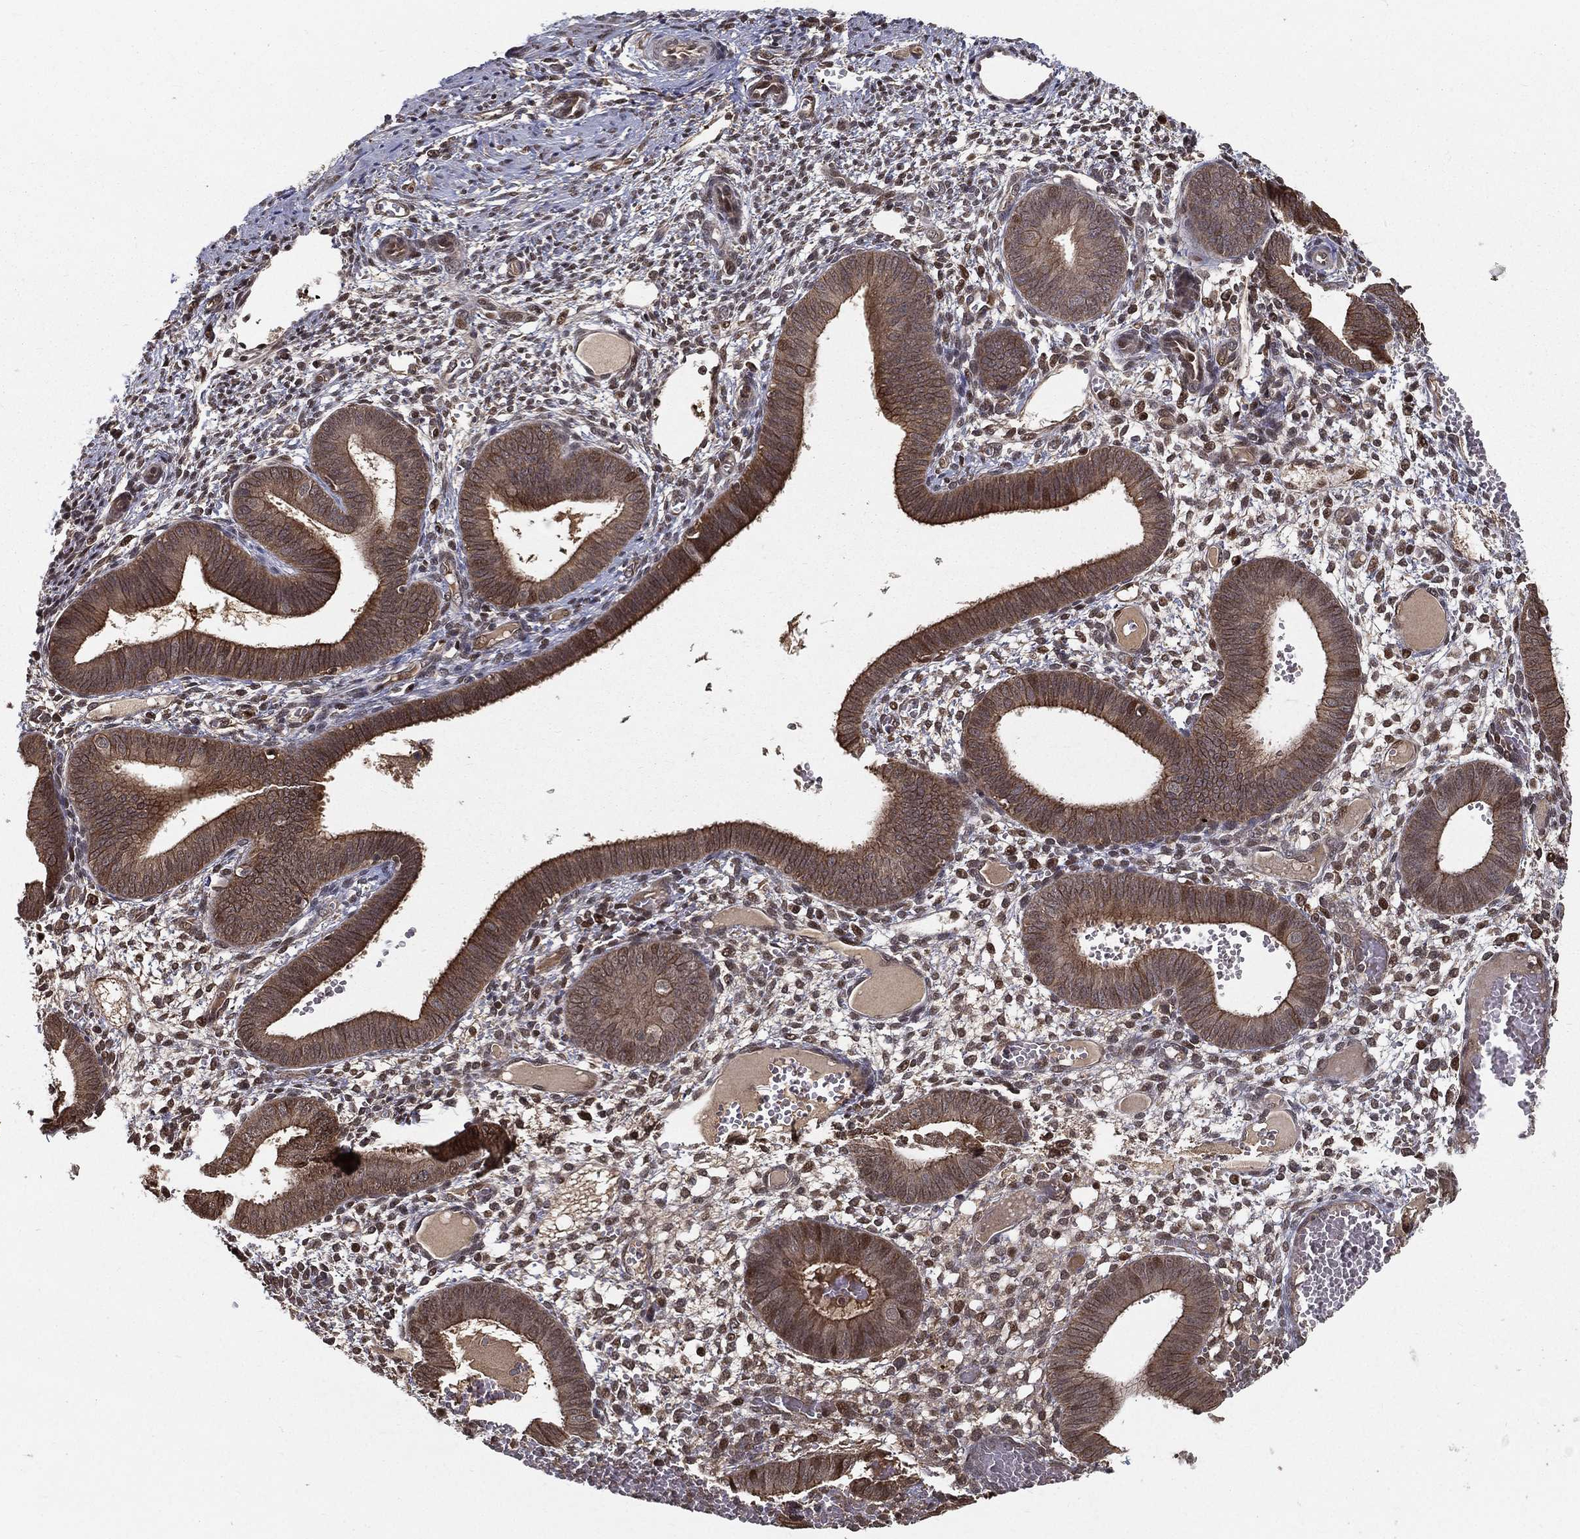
{"staining": {"intensity": "moderate", "quantity": "25%-75%", "location": "nuclear"}, "tissue": "endometrium", "cell_type": "Cells in endometrial stroma", "image_type": "normal", "snomed": [{"axis": "morphology", "description": "Normal tissue, NOS"}, {"axis": "topography", "description": "Endometrium"}], "caption": "High-power microscopy captured an IHC photomicrograph of benign endometrium, revealing moderate nuclear positivity in approximately 25%-75% of cells in endometrial stroma. The staining was performed using DAB, with brown indicating positive protein expression. Nuclei are stained blue with hematoxylin.", "gene": "SLC6A6", "patient": {"sex": "female", "age": 42}}